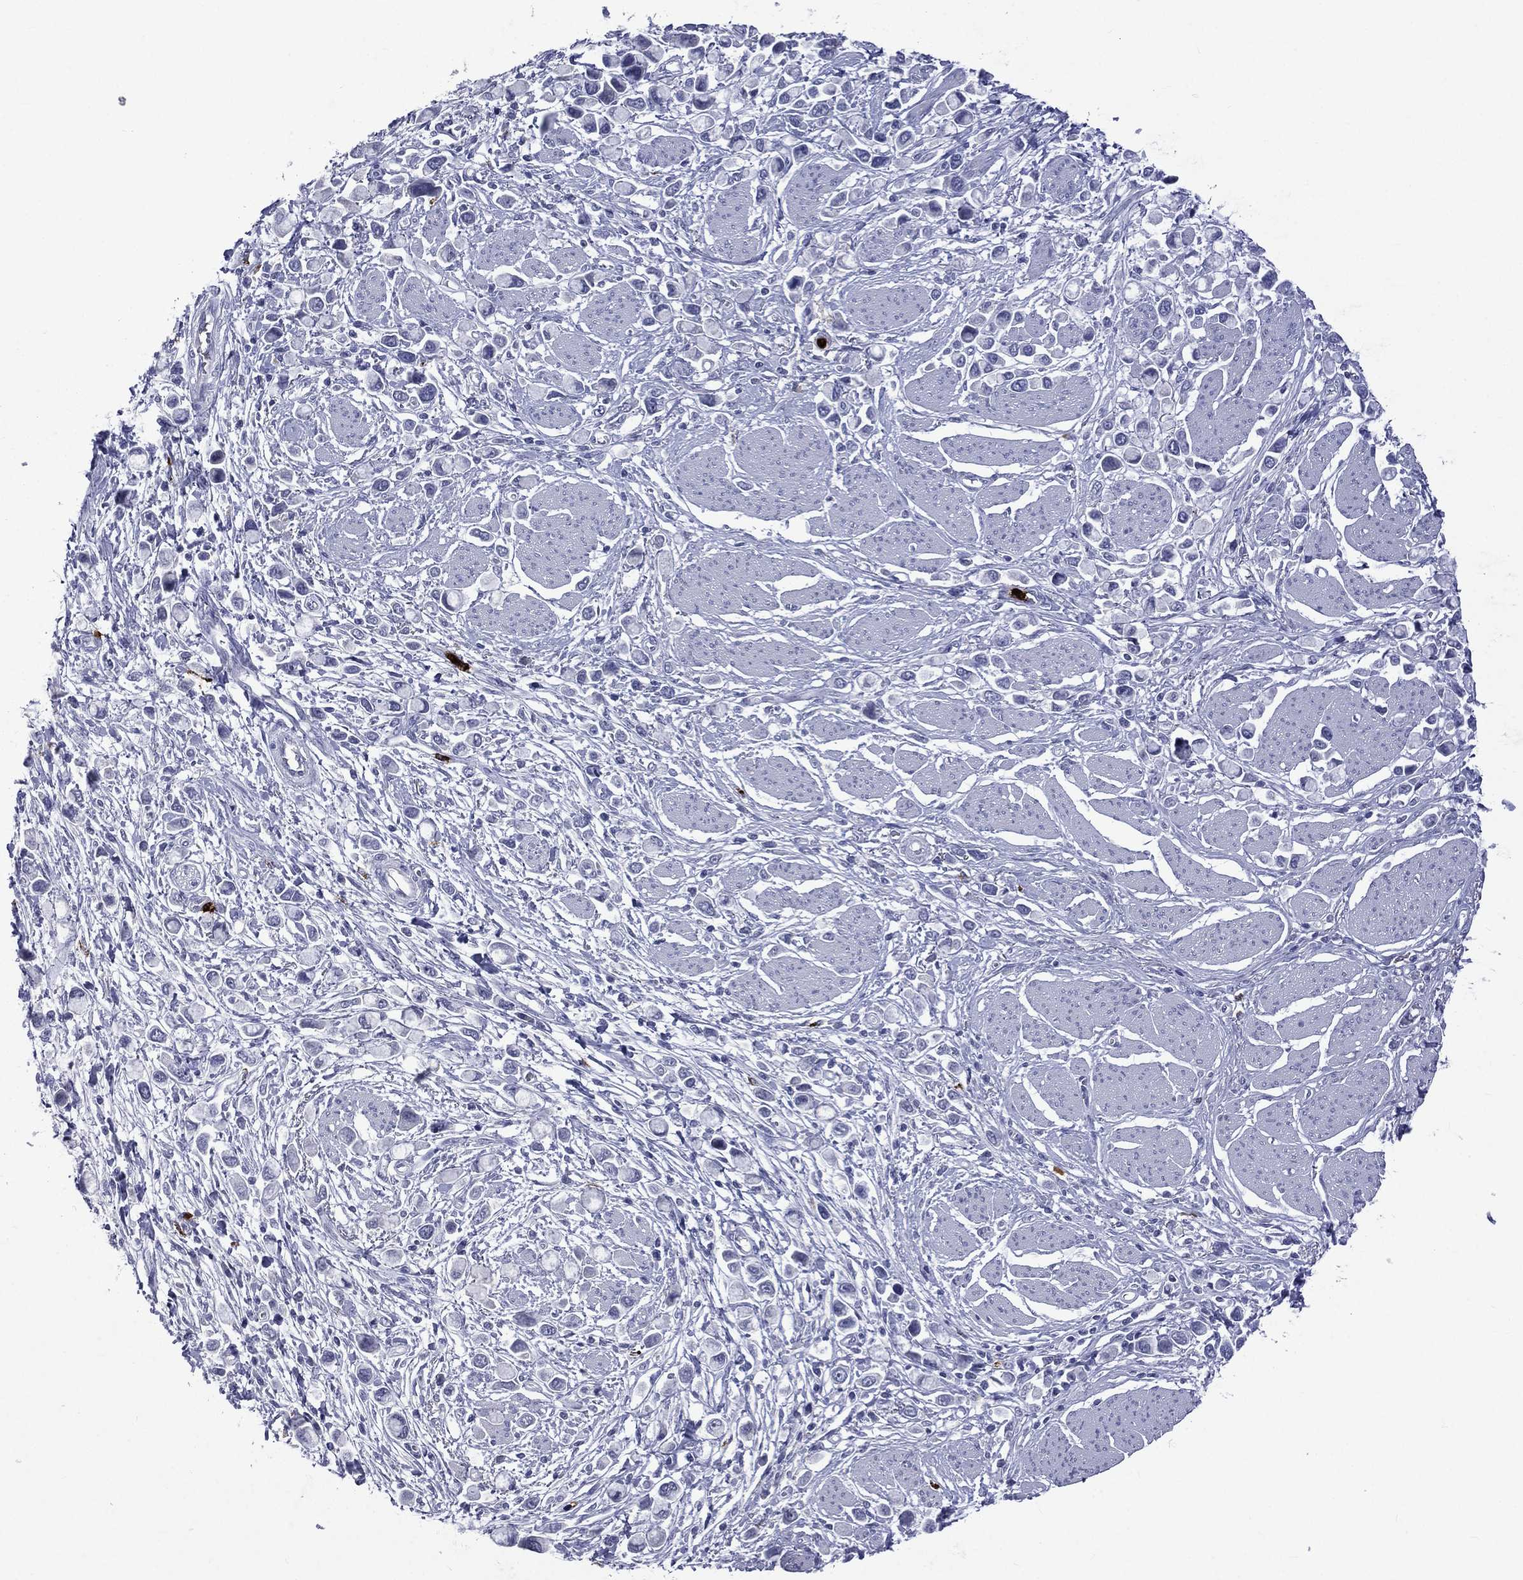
{"staining": {"intensity": "negative", "quantity": "none", "location": "none"}, "tissue": "stomach cancer", "cell_type": "Tumor cells", "image_type": "cancer", "snomed": [{"axis": "morphology", "description": "Adenocarcinoma, NOS"}, {"axis": "topography", "description": "Stomach"}], "caption": "Immunohistochemical staining of adenocarcinoma (stomach) shows no significant expression in tumor cells.", "gene": "ELANE", "patient": {"sex": "female", "age": 81}}